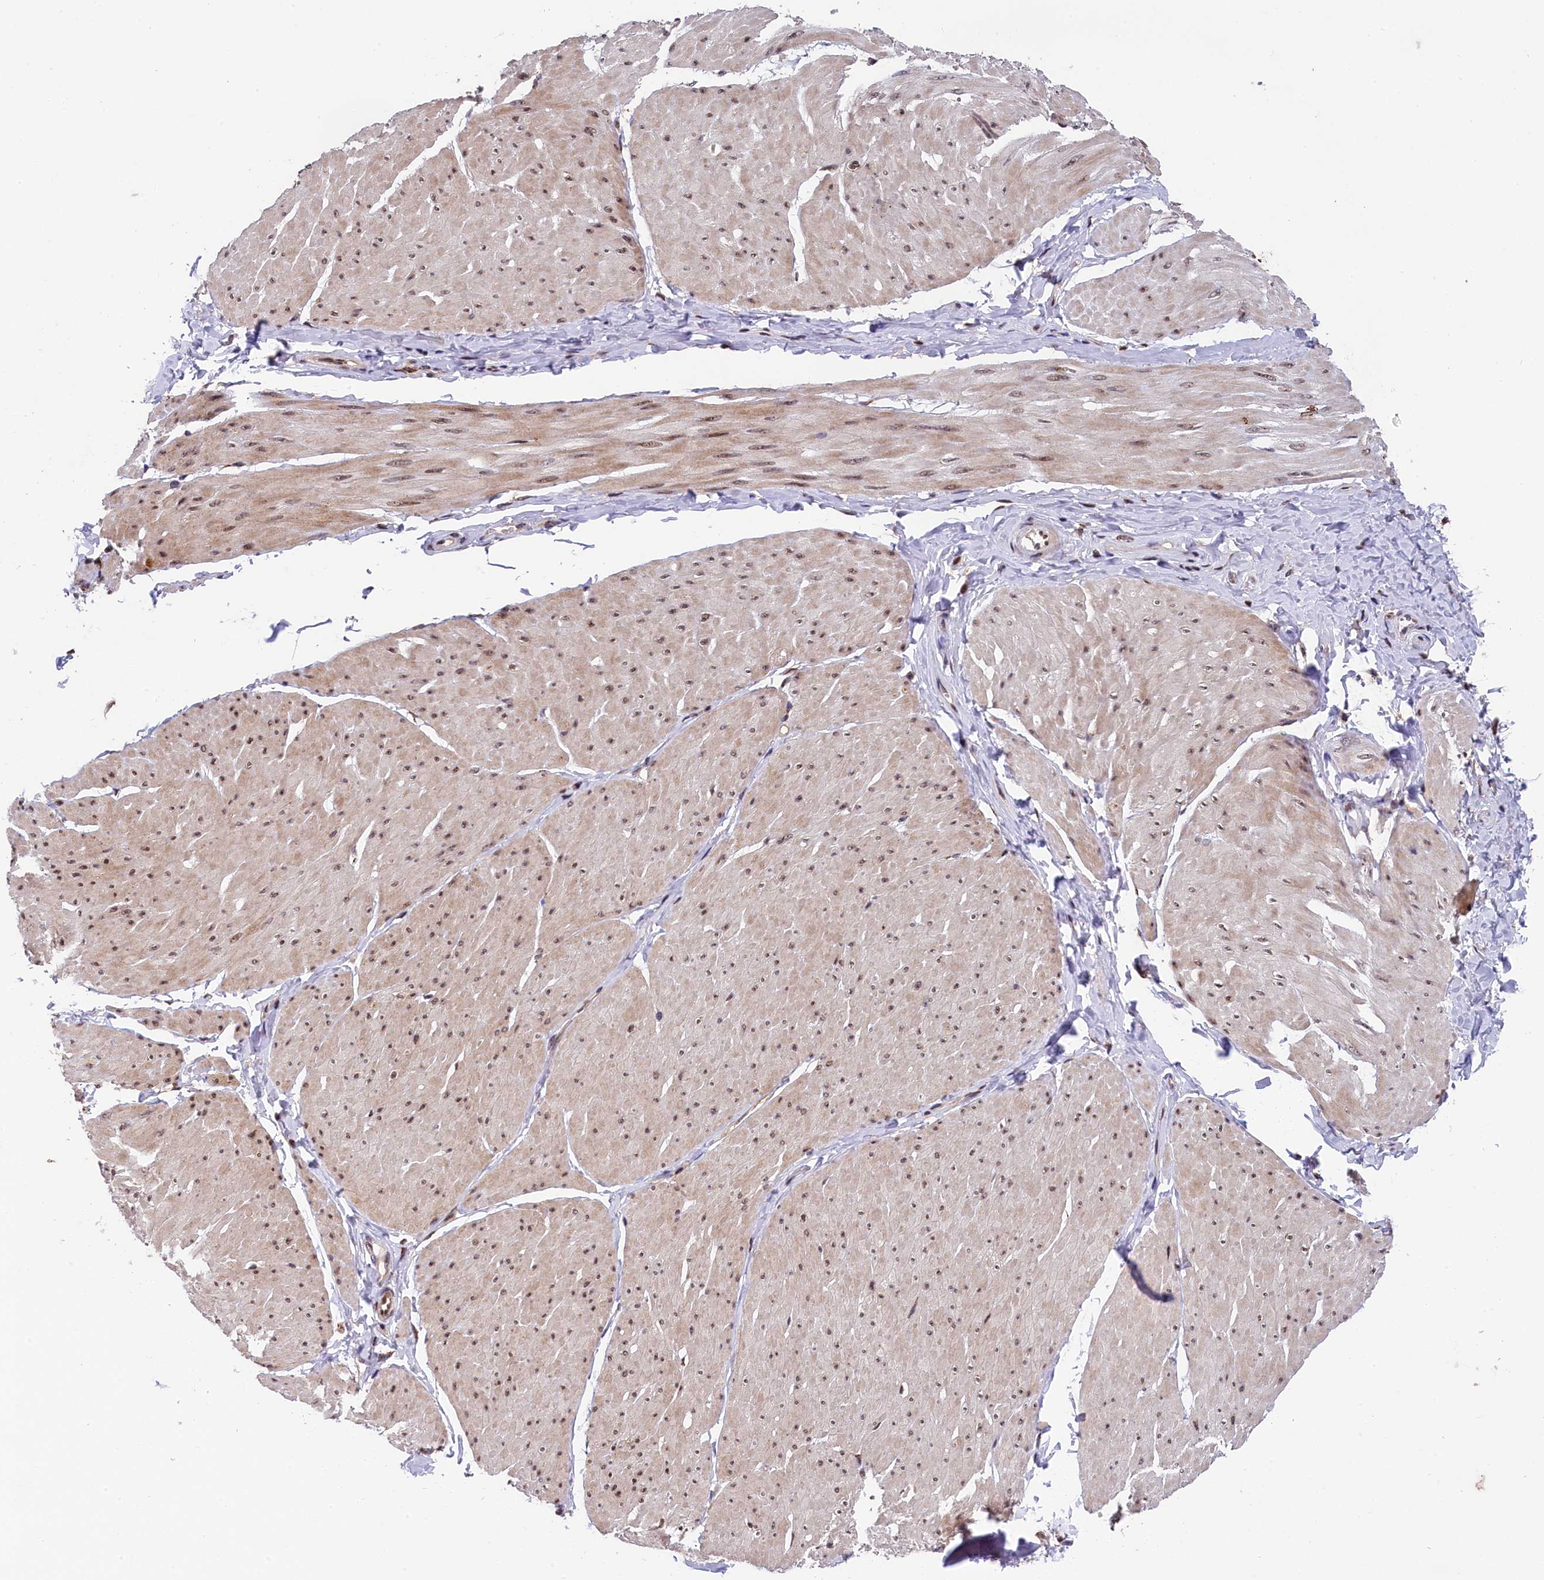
{"staining": {"intensity": "moderate", "quantity": ">75%", "location": "nuclear"}, "tissue": "smooth muscle", "cell_type": "Smooth muscle cells", "image_type": "normal", "snomed": [{"axis": "morphology", "description": "Urothelial carcinoma, High grade"}, {"axis": "topography", "description": "Urinary bladder"}], "caption": "High-power microscopy captured an immunohistochemistry histopathology image of unremarkable smooth muscle, revealing moderate nuclear expression in about >75% of smooth muscle cells.", "gene": "ADIG", "patient": {"sex": "male", "age": 46}}